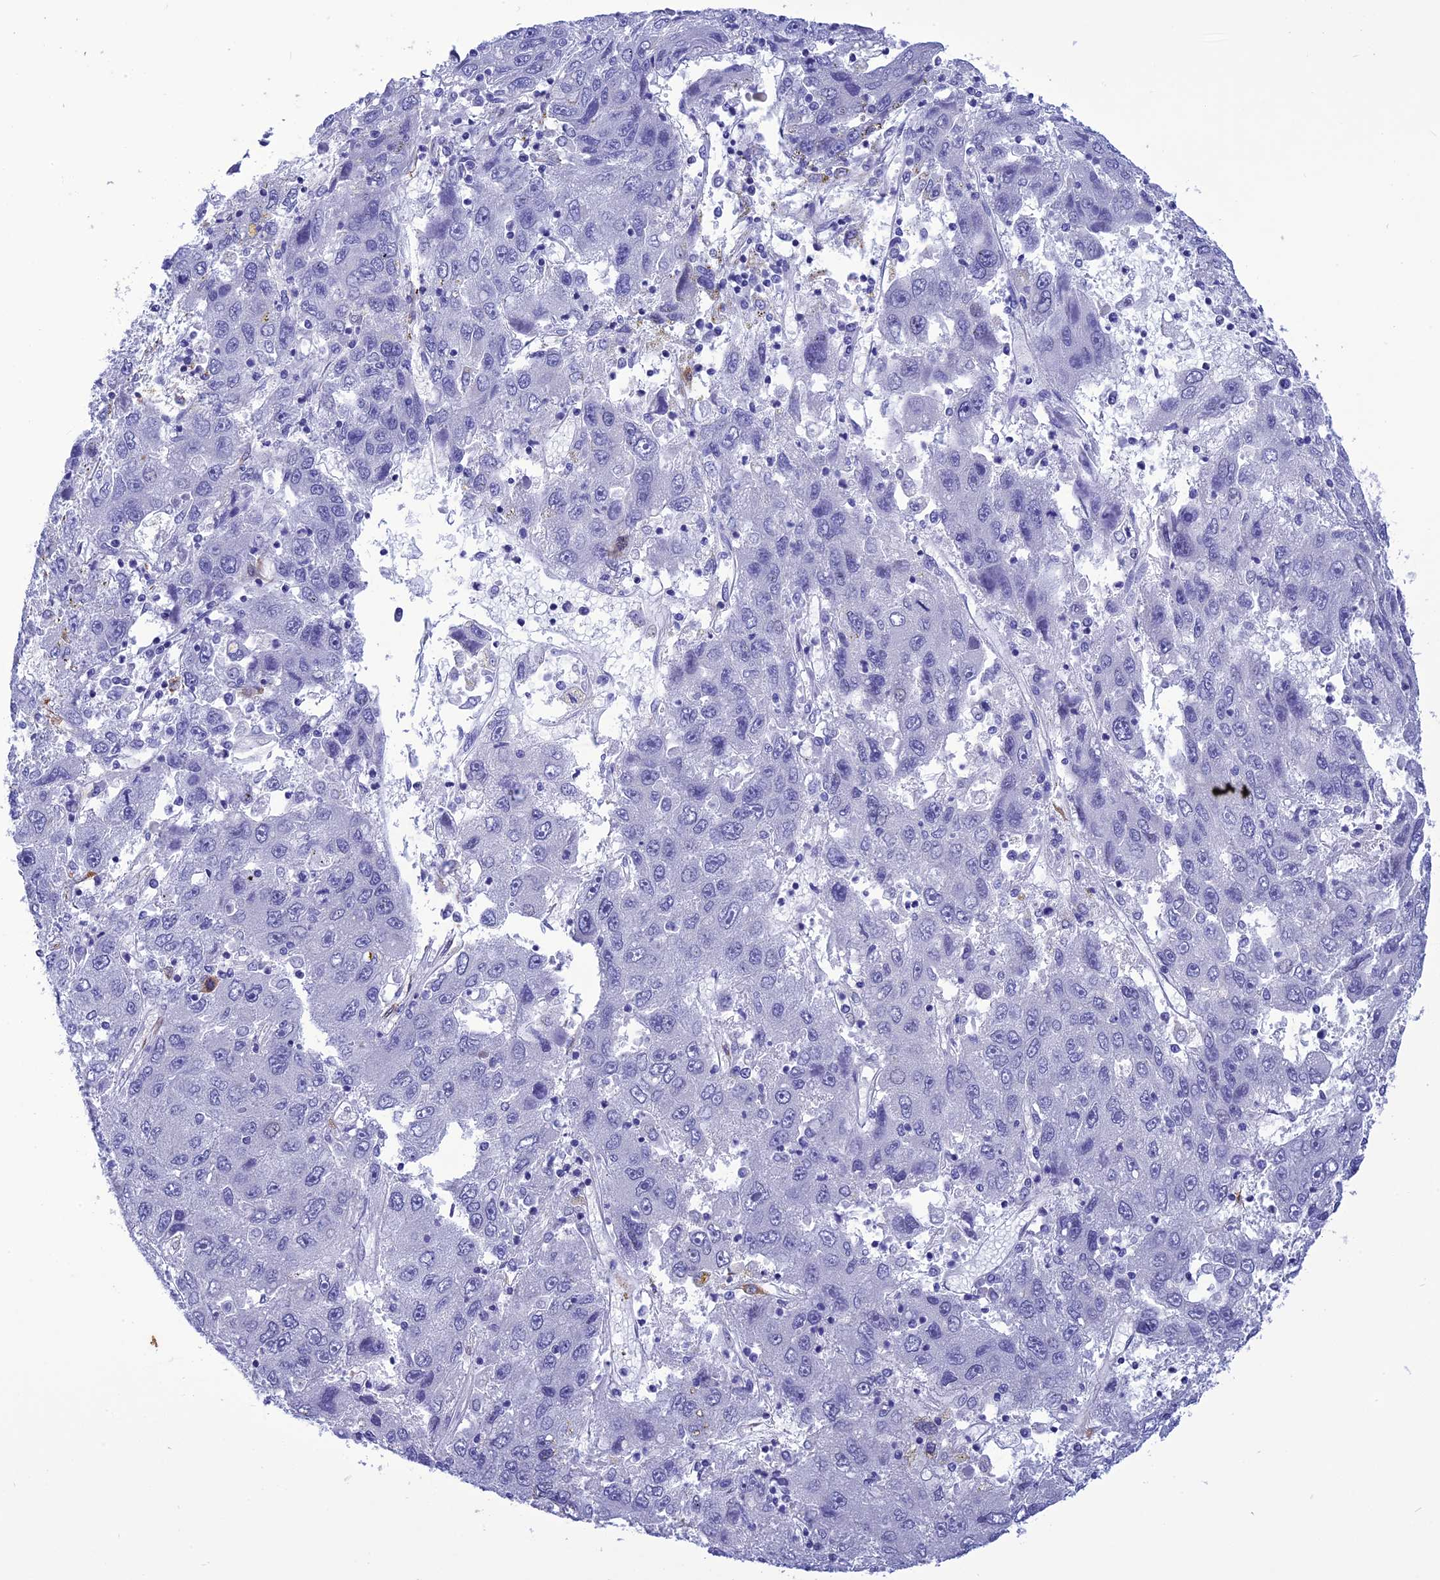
{"staining": {"intensity": "negative", "quantity": "none", "location": "none"}, "tissue": "liver cancer", "cell_type": "Tumor cells", "image_type": "cancer", "snomed": [{"axis": "morphology", "description": "Carcinoma, Hepatocellular, NOS"}, {"axis": "topography", "description": "Liver"}], "caption": "IHC photomicrograph of human liver hepatocellular carcinoma stained for a protein (brown), which displays no expression in tumor cells.", "gene": "NKD1", "patient": {"sex": "male", "age": 49}}